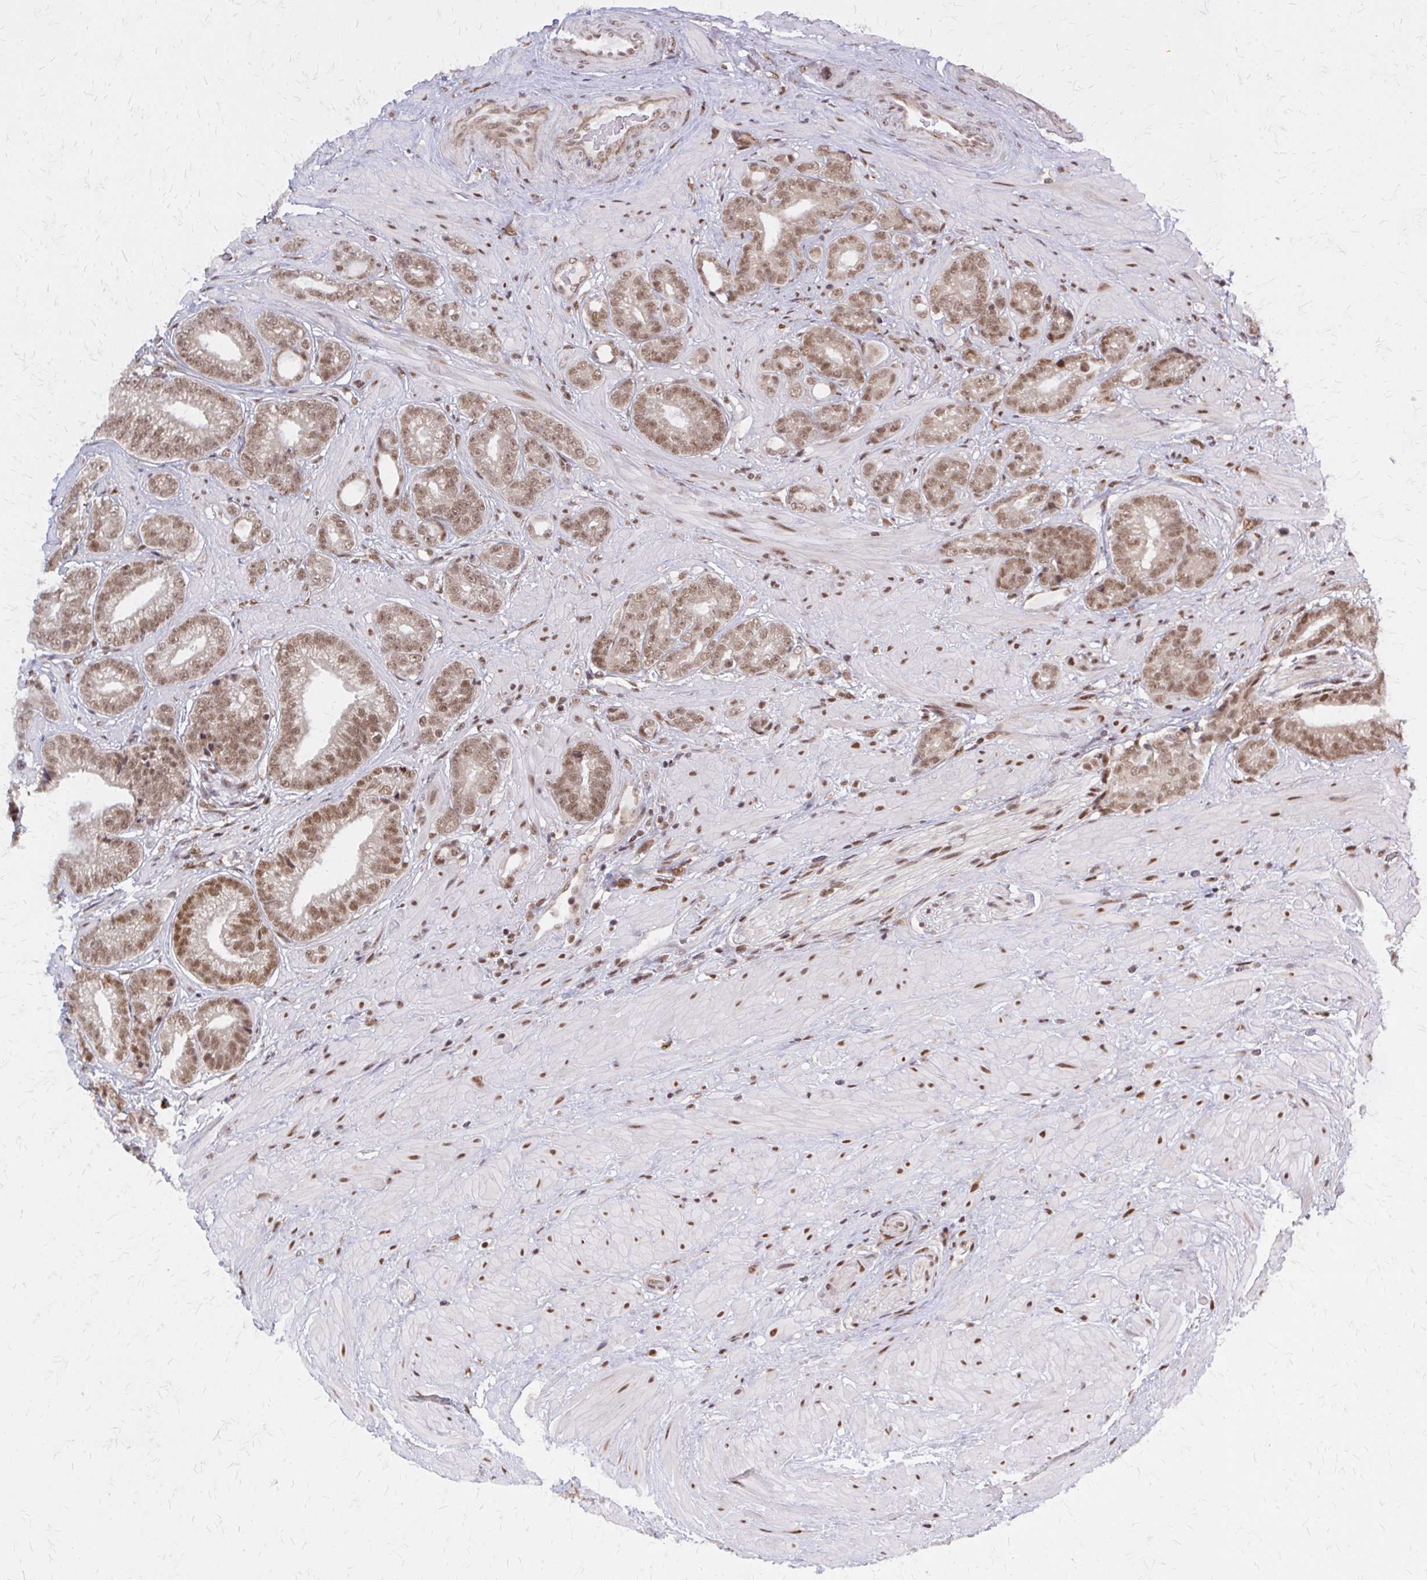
{"staining": {"intensity": "moderate", "quantity": ">75%", "location": "nuclear"}, "tissue": "prostate cancer", "cell_type": "Tumor cells", "image_type": "cancer", "snomed": [{"axis": "morphology", "description": "Adenocarcinoma, Low grade"}, {"axis": "topography", "description": "Prostate"}], "caption": "Prostate cancer (low-grade adenocarcinoma) stained for a protein (brown) reveals moderate nuclear positive expression in approximately >75% of tumor cells.", "gene": "HDAC3", "patient": {"sex": "male", "age": 61}}